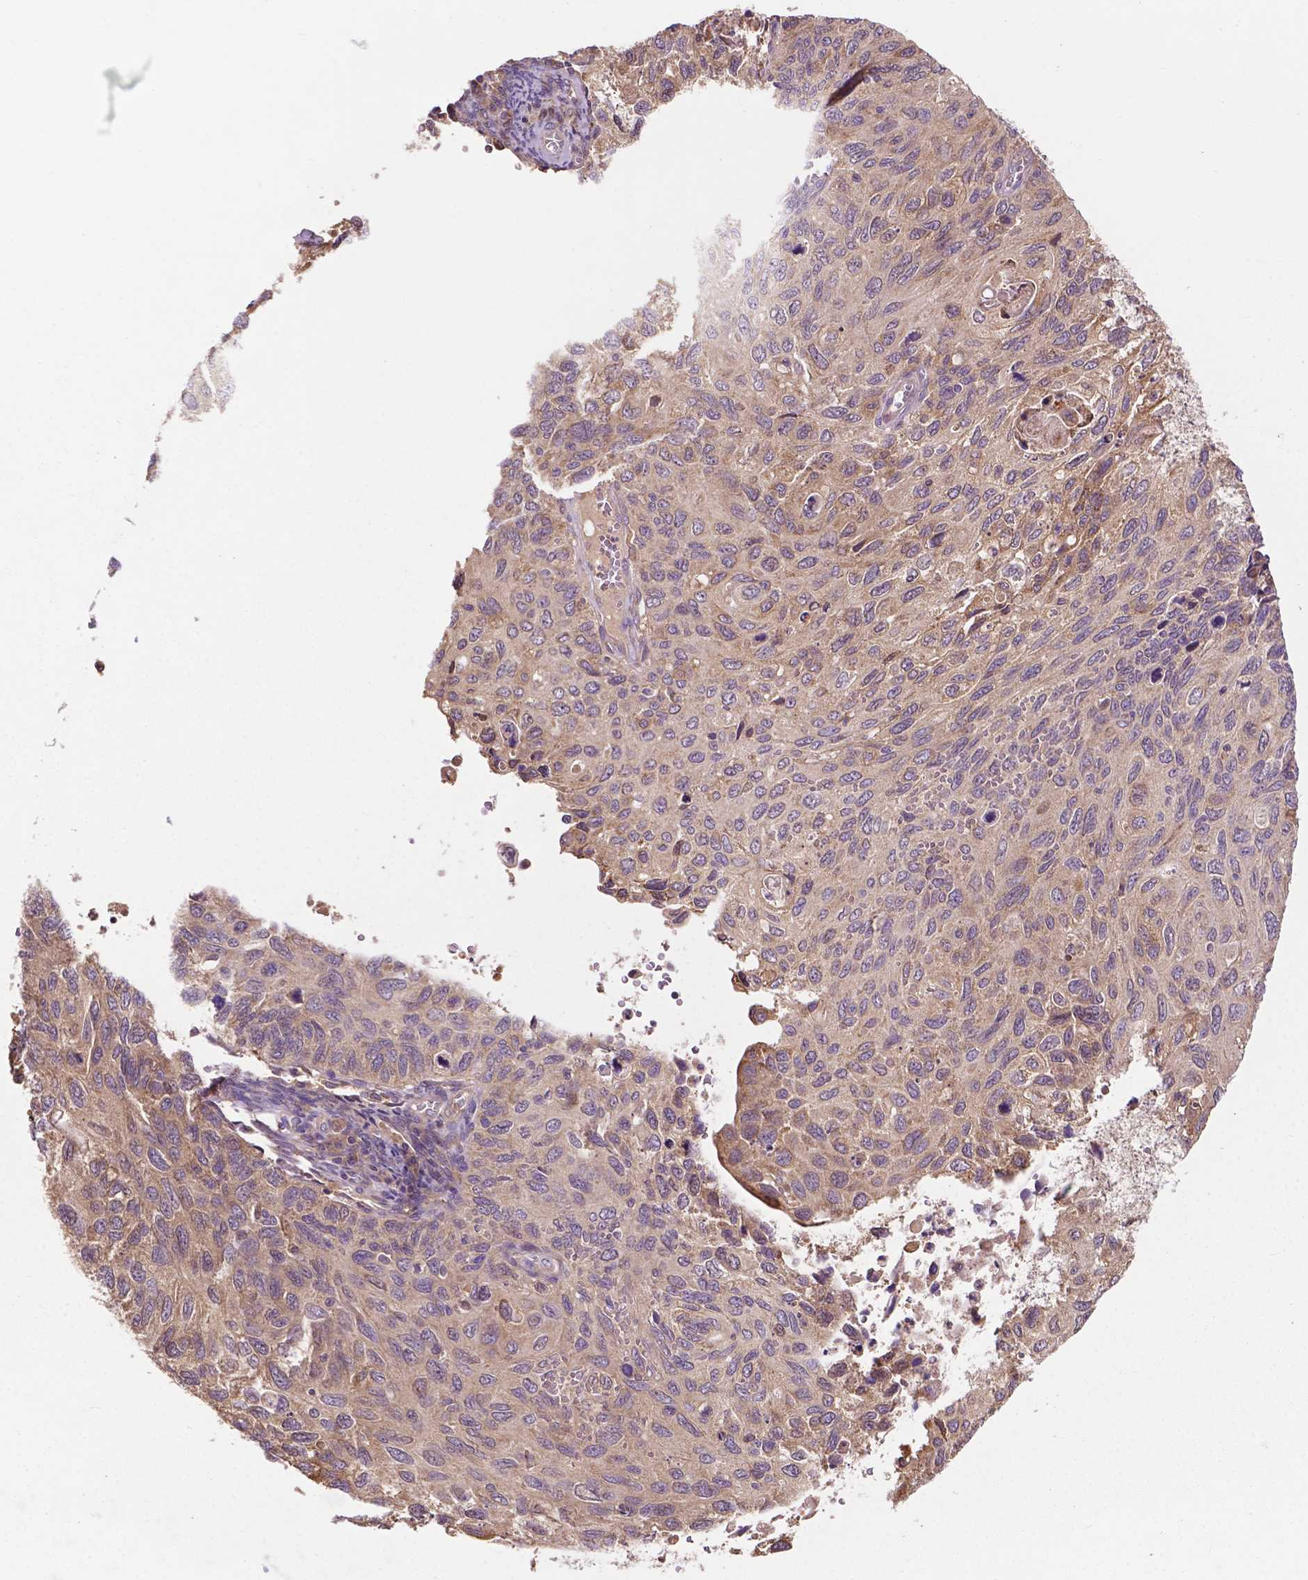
{"staining": {"intensity": "weak", "quantity": "<25%", "location": "cytoplasmic/membranous"}, "tissue": "cervical cancer", "cell_type": "Tumor cells", "image_type": "cancer", "snomed": [{"axis": "morphology", "description": "Squamous cell carcinoma, NOS"}, {"axis": "topography", "description": "Cervix"}], "caption": "This is a photomicrograph of immunohistochemistry (IHC) staining of squamous cell carcinoma (cervical), which shows no staining in tumor cells.", "gene": "GJA9", "patient": {"sex": "female", "age": 70}}